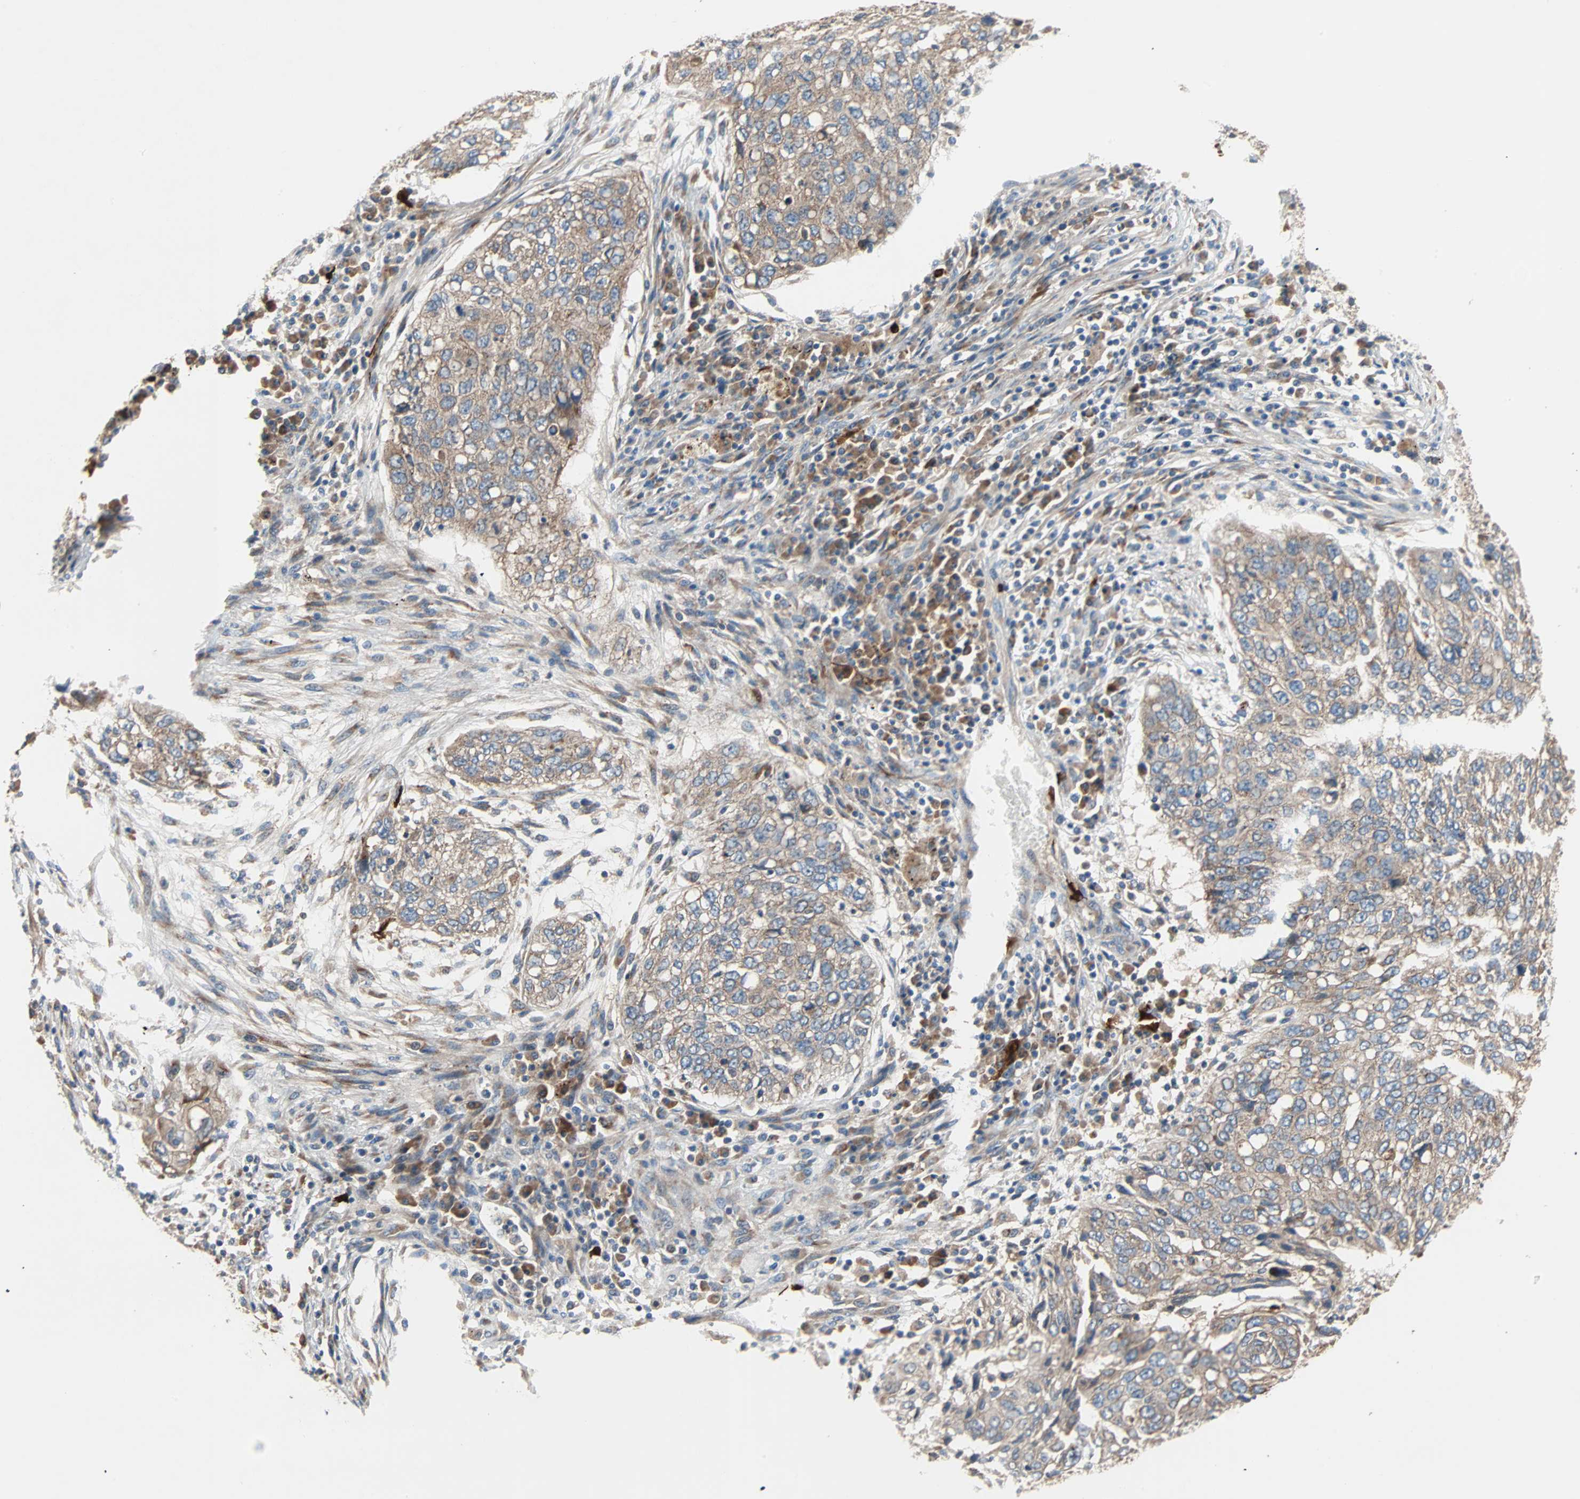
{"staining": {"intensity": "moderate", "quantity": ">75%", "location": "cytoplasmic/membranous"}, "tissue": "lung cancer", "cell_type": "Tumor cells", "image_type": "cancer", "snomed": [{"axis": "morphology", "description": "Squamous cell carcinoma, NOS"}, {"axis": "topography", "description": "Lung"}], "caption": "Squamous cell carcinoma (lung) stained for a protein demonstrates moderate cytoplasmic/membranous positivity in tumor cells.", "gene": "XYLT1", "patient": {"sex": "female", "age": 63}}